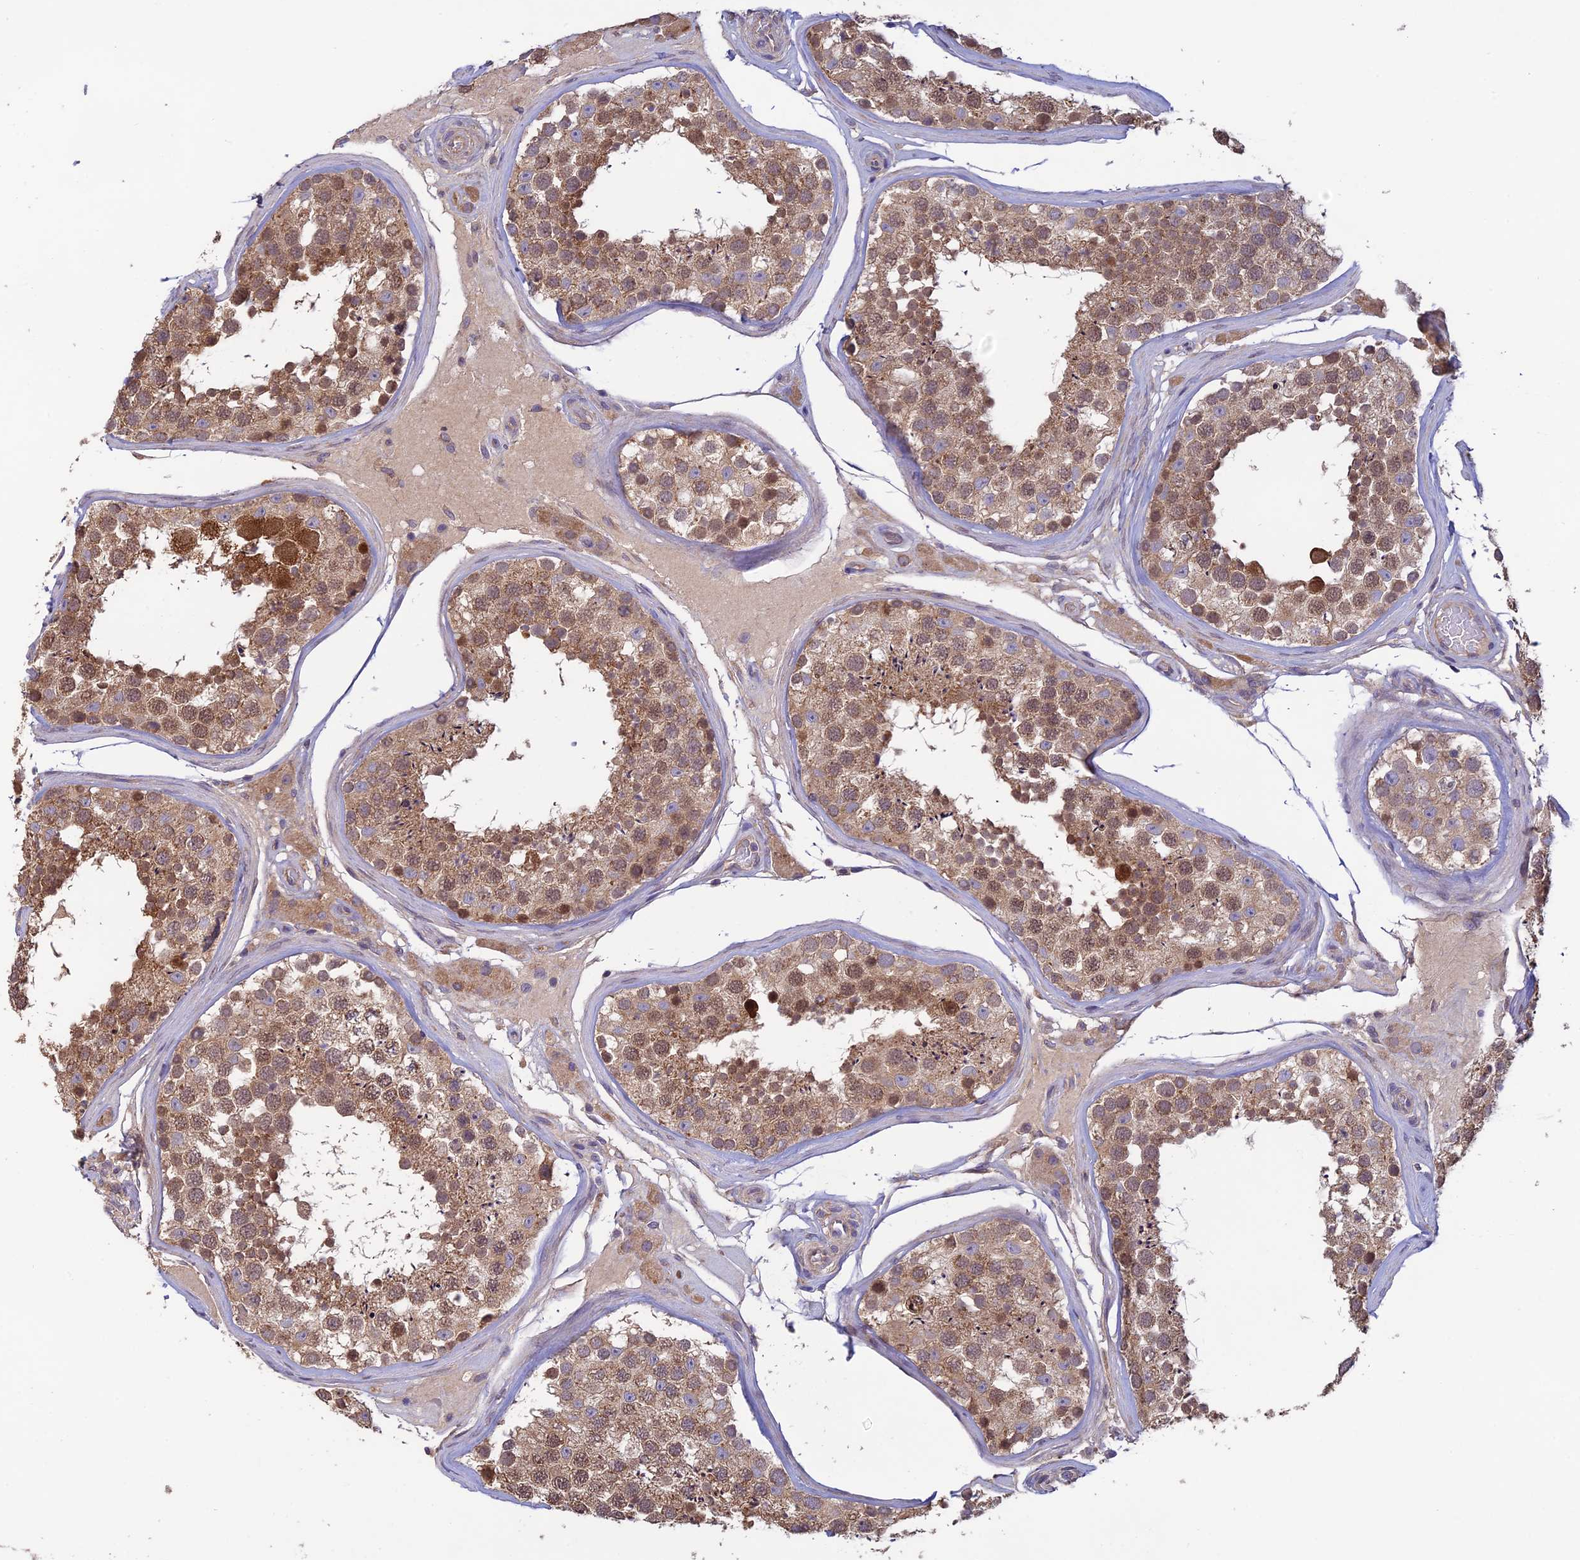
{"staining": {"intensity": "moderate", "quantity": ">75%", "location": "cytoplasmic/membranous,nuclear"}, "tissue": "testis", "cell_type": "Cells in seminiferous ducts", "image_type": "normal", "snomed": [{"axis": "morphology", "description": "Normal tissue, NOS"}, {"axis": "topography", "description": "Testis"}], "caption": "An immunohistochemistry (IHC) histopathology image of normal tissue is shown. Protein staining in brown labels moderate cytoplasmic/membranous,nuclear positivity in testis within cells in seminiferous ducts.", "gene": "MRNIP", "patient": {"sex": "male", "age": 46}}